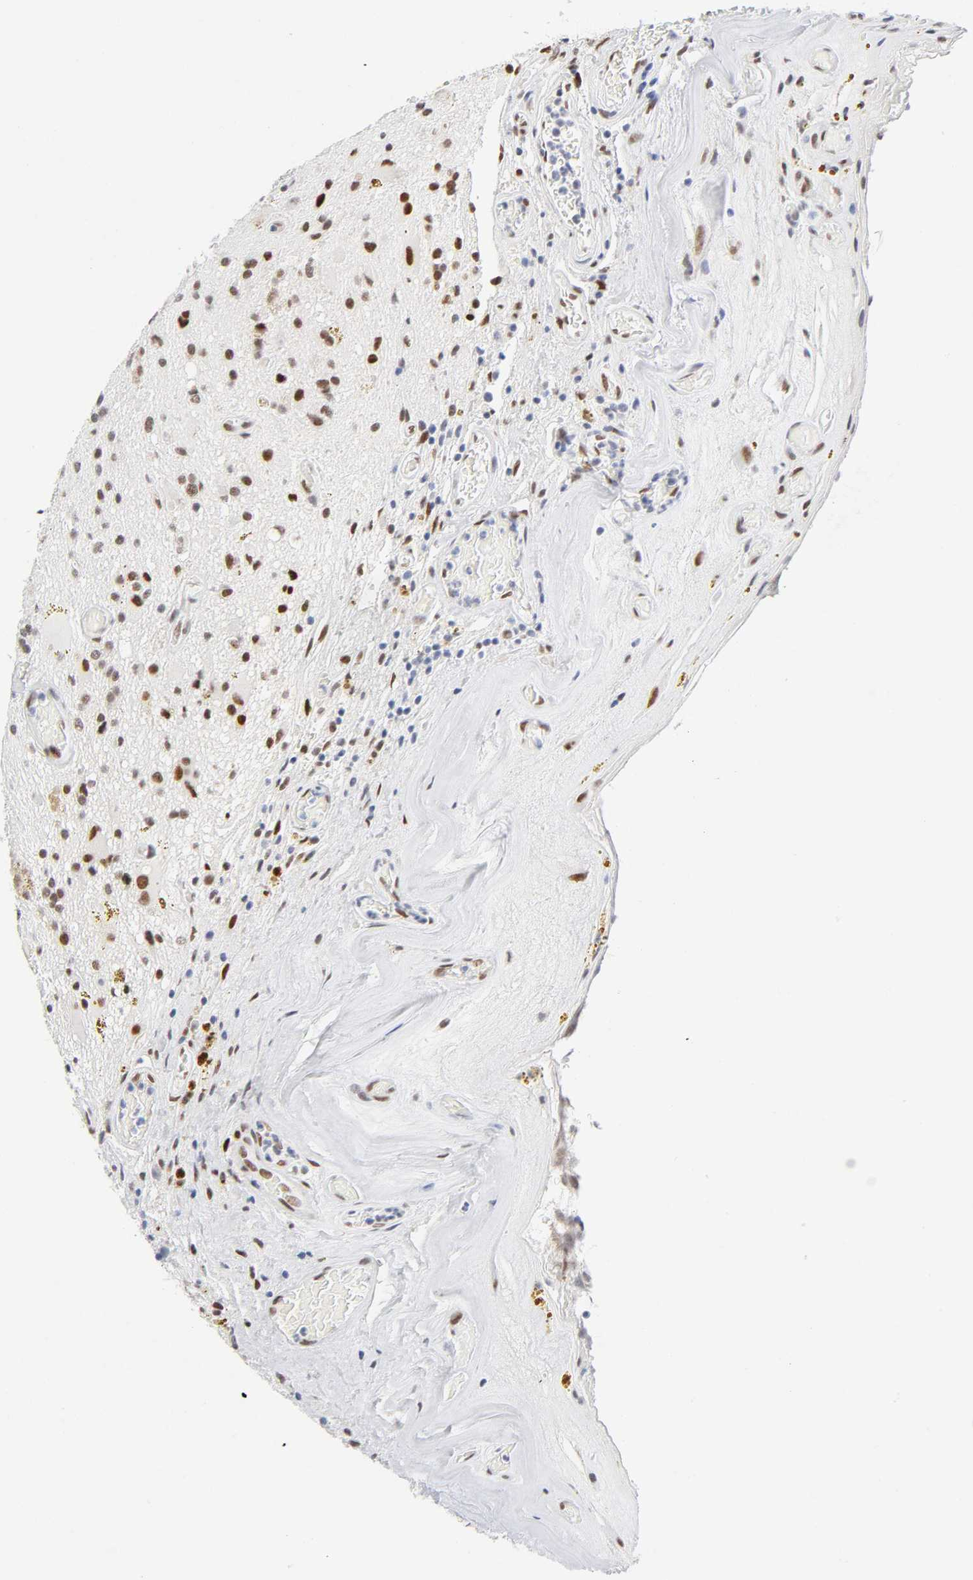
{"staining": {"intensity": "moderate", "quantity": ">75%", "location": "nuclear"}, "tissue": "glioma", "cell_type": "Tumor cells", "image_type": "cancer", "snomed": [{"axis": "morphology", "description": "Glioma, malignant, Low grade"}, {"axis": "topography", "description": "Brain"}], "caption": "Immunohistochemistry of malignant glioma (low-grade) shows medium levels of moderate nuclear positivity in approximately >75% of tumor cells.", "gene": "NFIC", "patient": {"sex": "male", "age": 58}}